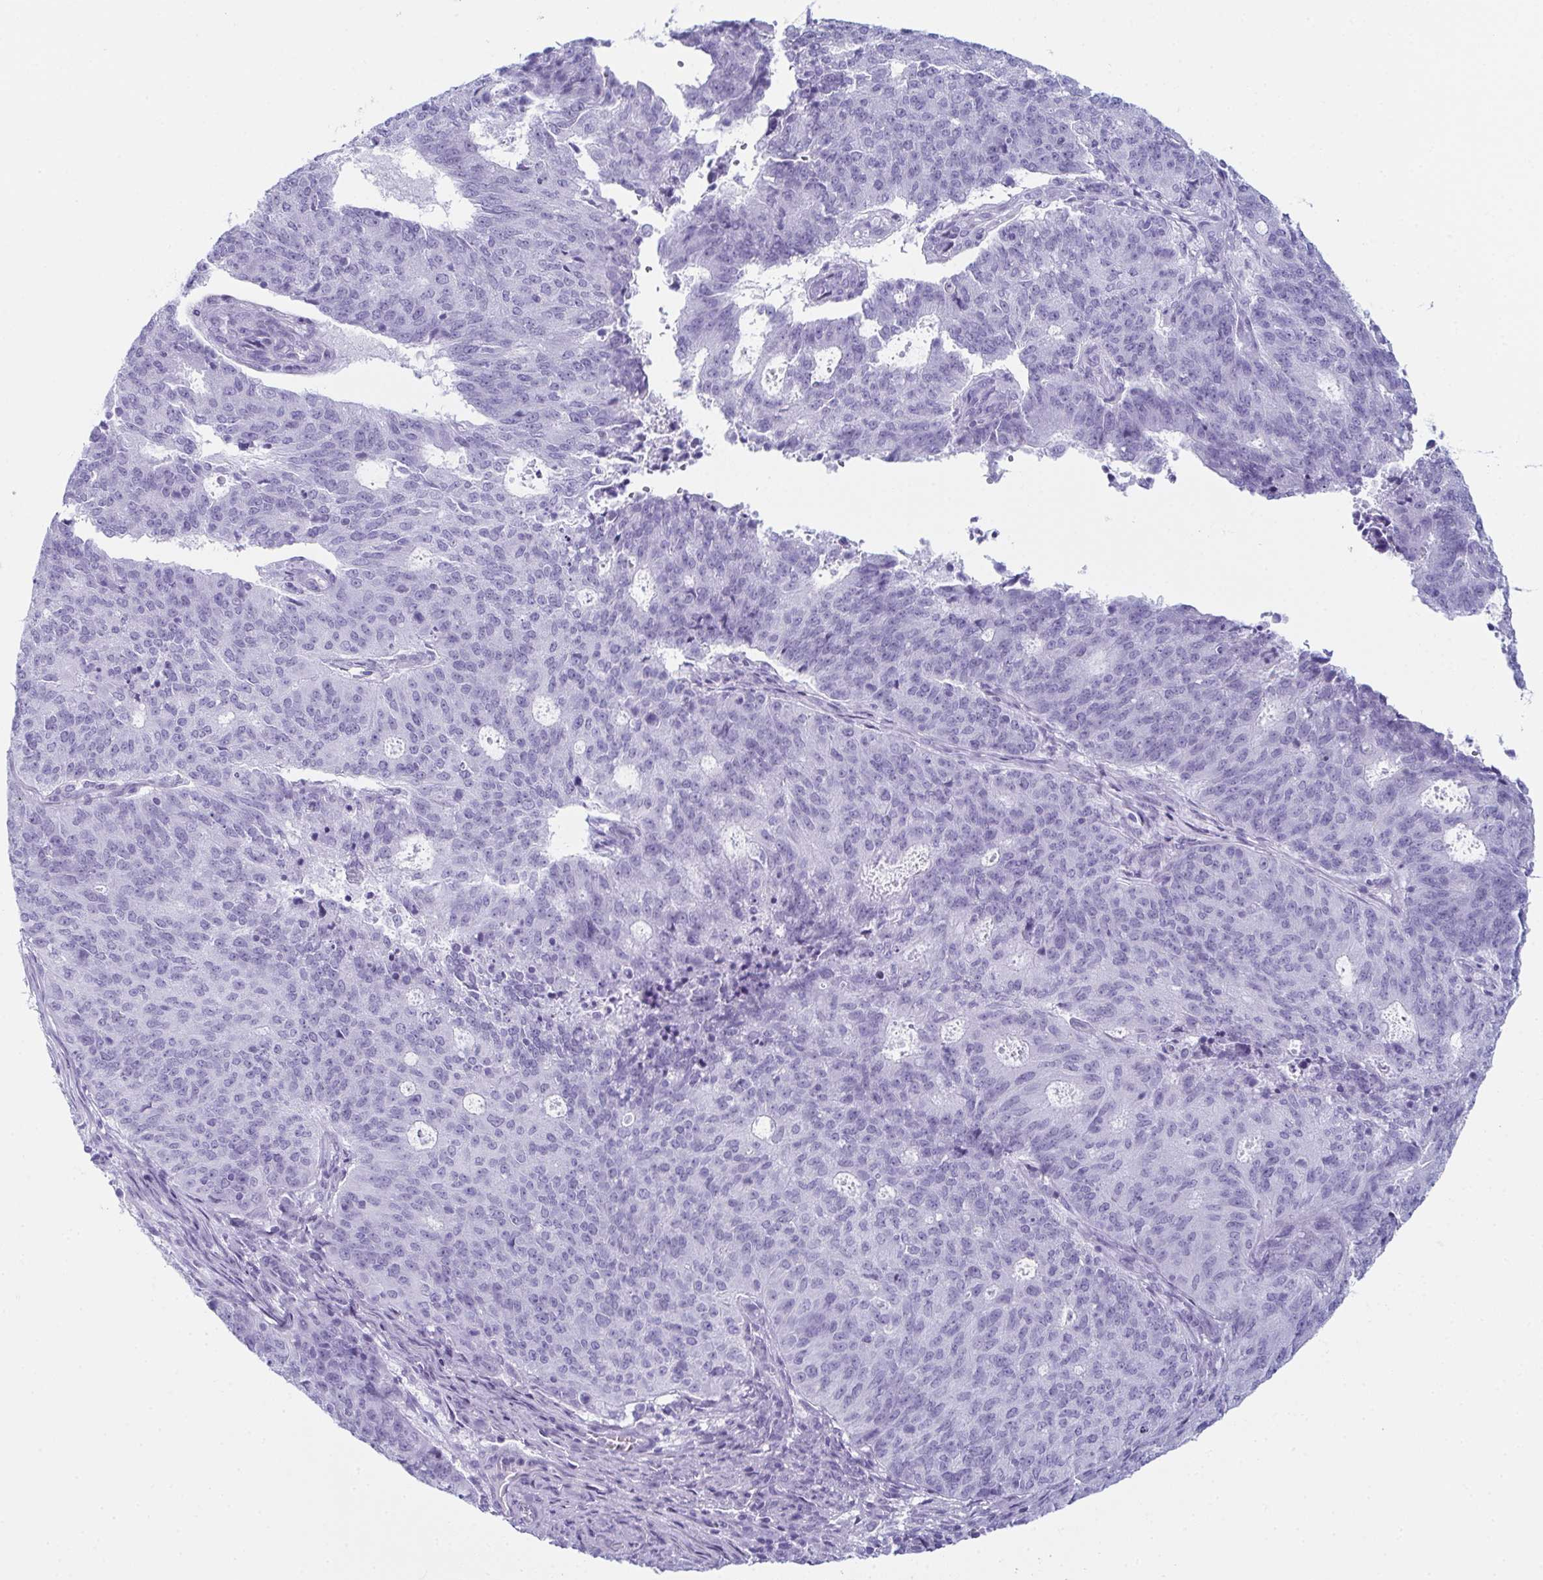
{"staining": {"intensity": "negative", "quantity": "none", "location": "none"}, "tissue": "endometrial cancer", "cell_type": "Tumor cells", "image_type": "cancer", "snomed": [{"axis": "morphology", "description": "Adenocarcinoma, NOS"}, {"axis": "topography", "description": "Endometrium"}], "caption": "This photomicrograph is of endometrial adenocarcinoma stained with immunohistochemistry to label a protein in brown with the nuclei are counter-stained blue. There is no expression in tumor cells.", "gene": "ENKUR", "patient": {"sex": "female", "age": 82}}